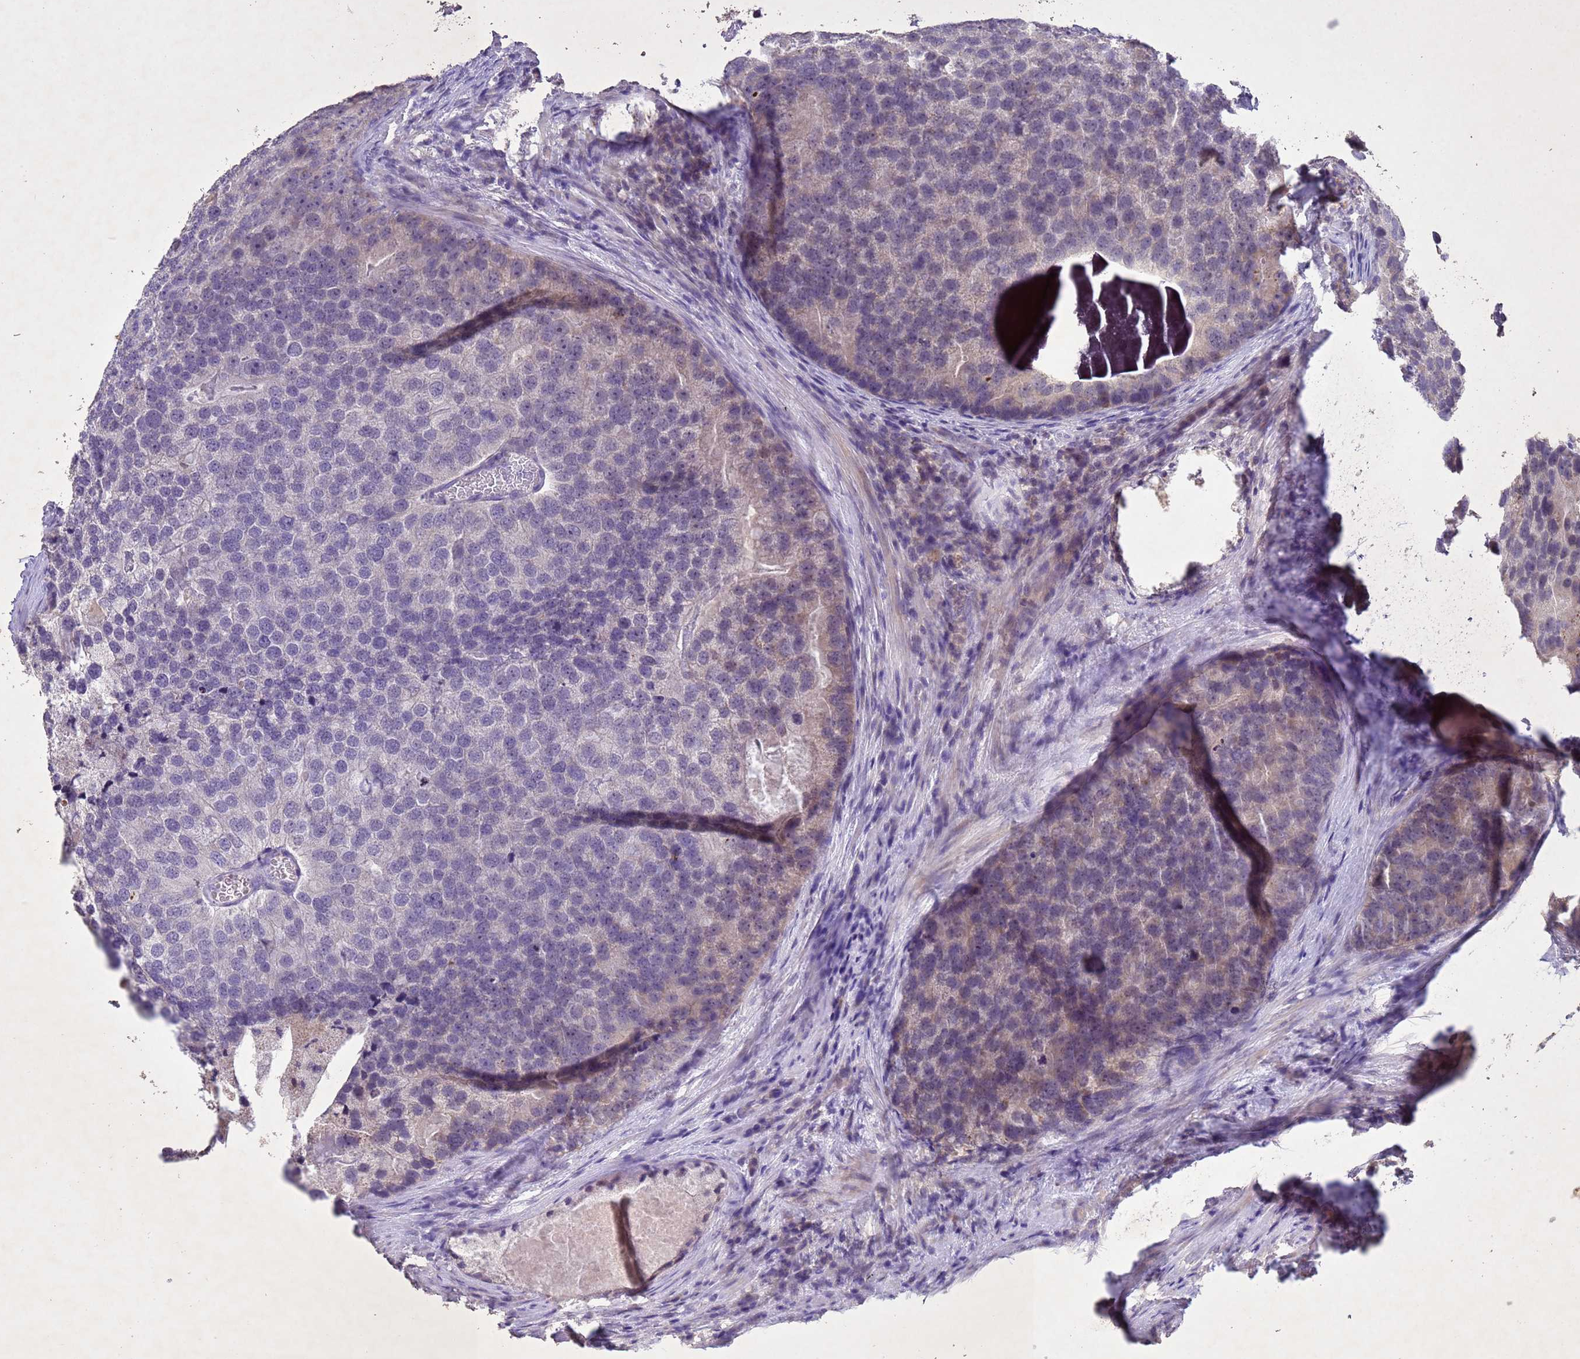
{"staining": {"intensity": "negative", "quantity": "none", "location": "none"}, "tissue": "prostate cancer", "cell_type": "Tumor cells", "image_type": "cancer", "snomed": [{"axis": "morphology", "description": "Adenocarcinoma, High grade"}, {"axis": "topography", "description": "Prostate"}], "caption": "The IHC histopathology image has no significant staining in tumor cells of prostate cancer tissue. Nuclei are stained in blue.", "gene": "NLRP11", "patient": {"sex": "male", "age": 62}}